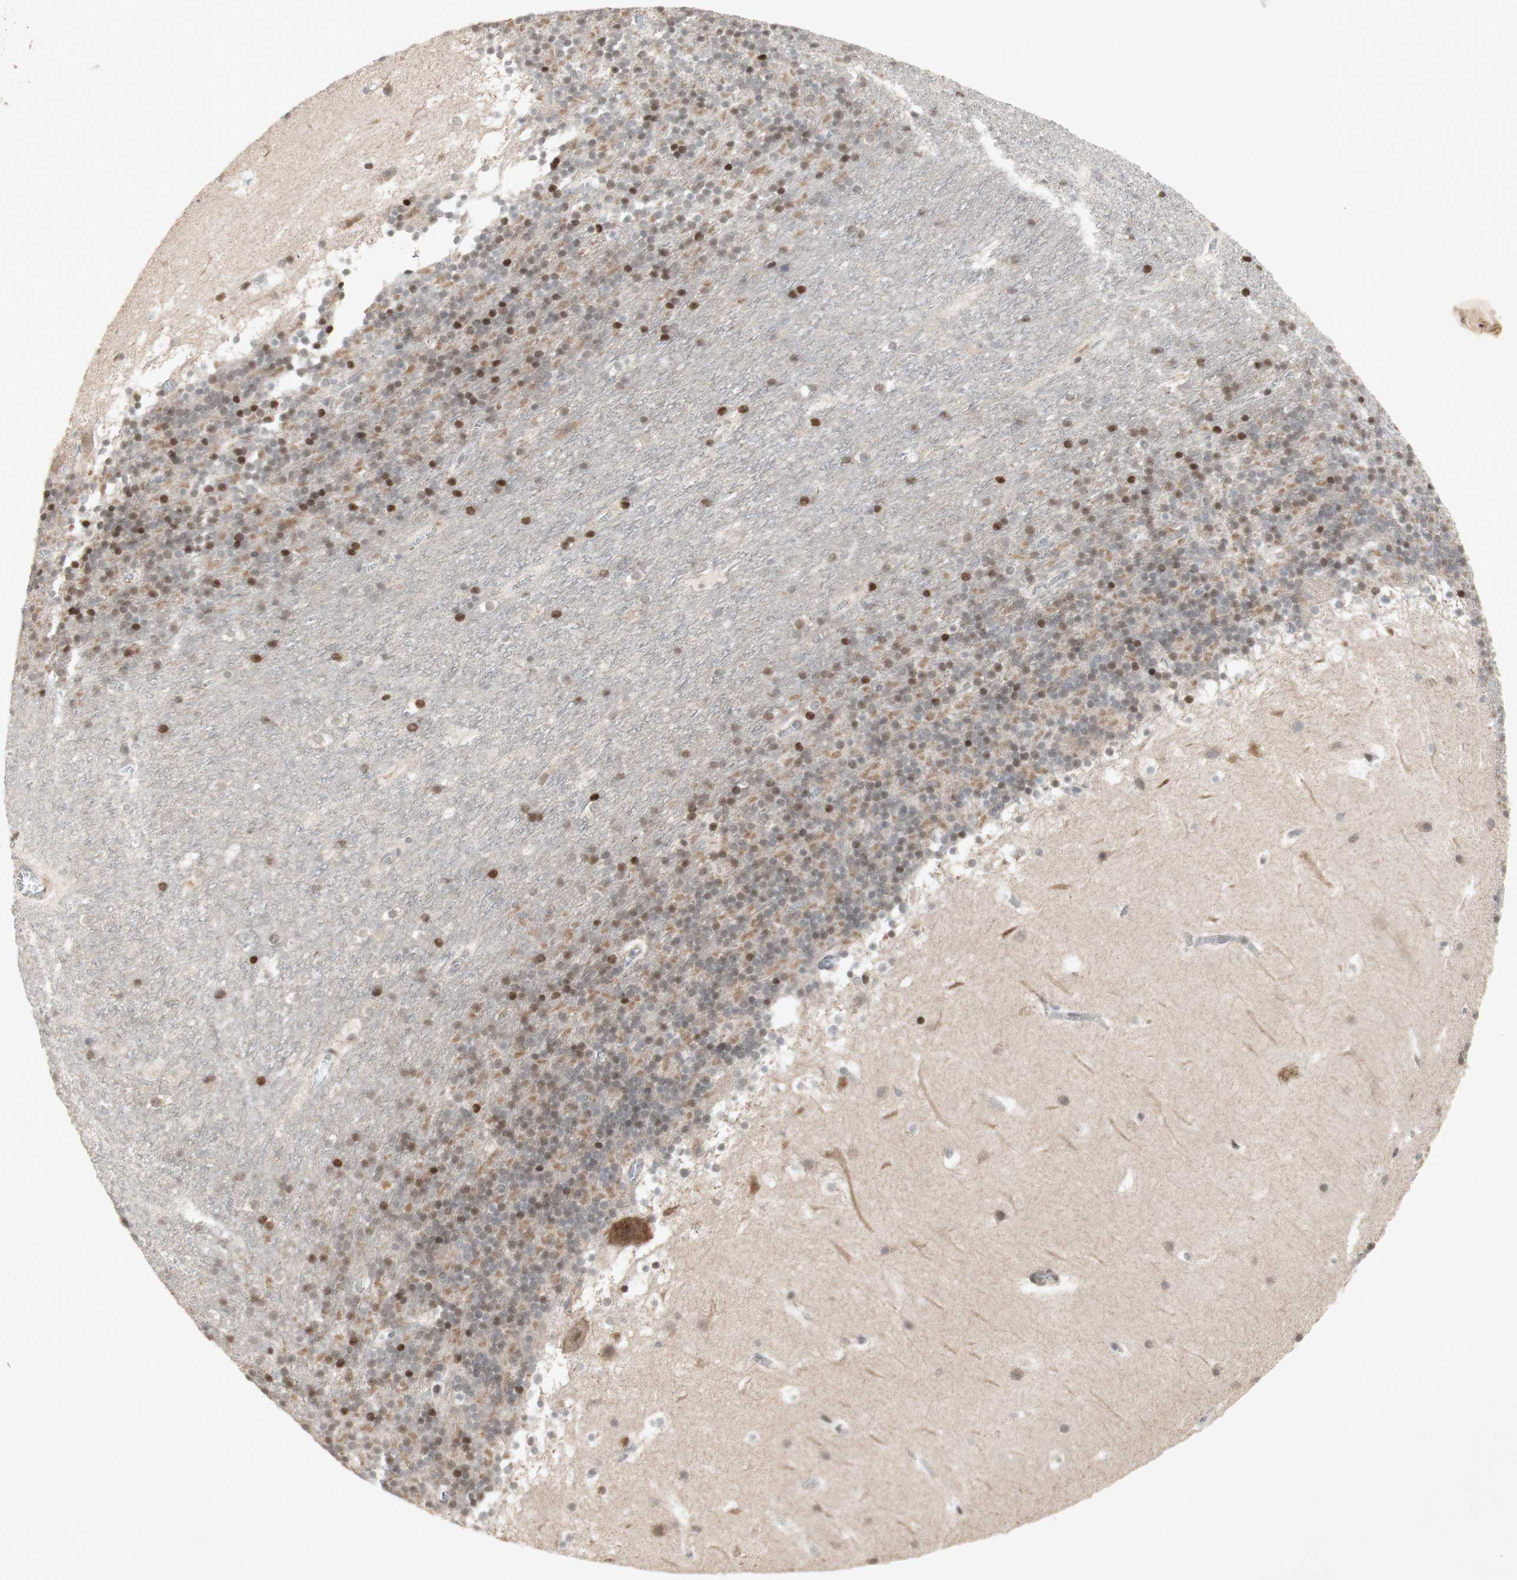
{"staining": {"intensity": "moderate", "quantity": "25%-75%", "location": "cytoplasmic/membranous,nuclear"}, "tissue": "cerebellum", "cell_type": "Cells in granular layer", "image_type": "normal", "snomed": [{"axis": "morphology", "description": "Normal tissue, NOS"}, {"axis": "topography", "description": "Cerebellum"}], "caption": "A micrograph of cerebellum stained for a protein demonstrates moderate cytoplasmic/membranous,nuclear brown staining in cells in granular layer. (DAB (3,3'-diaminobenzidine) IHC, brown staining for protein, blue staining for nuclei).", "gene": "PLXNA1", "patient": {"sex": "male", "age": 45}}